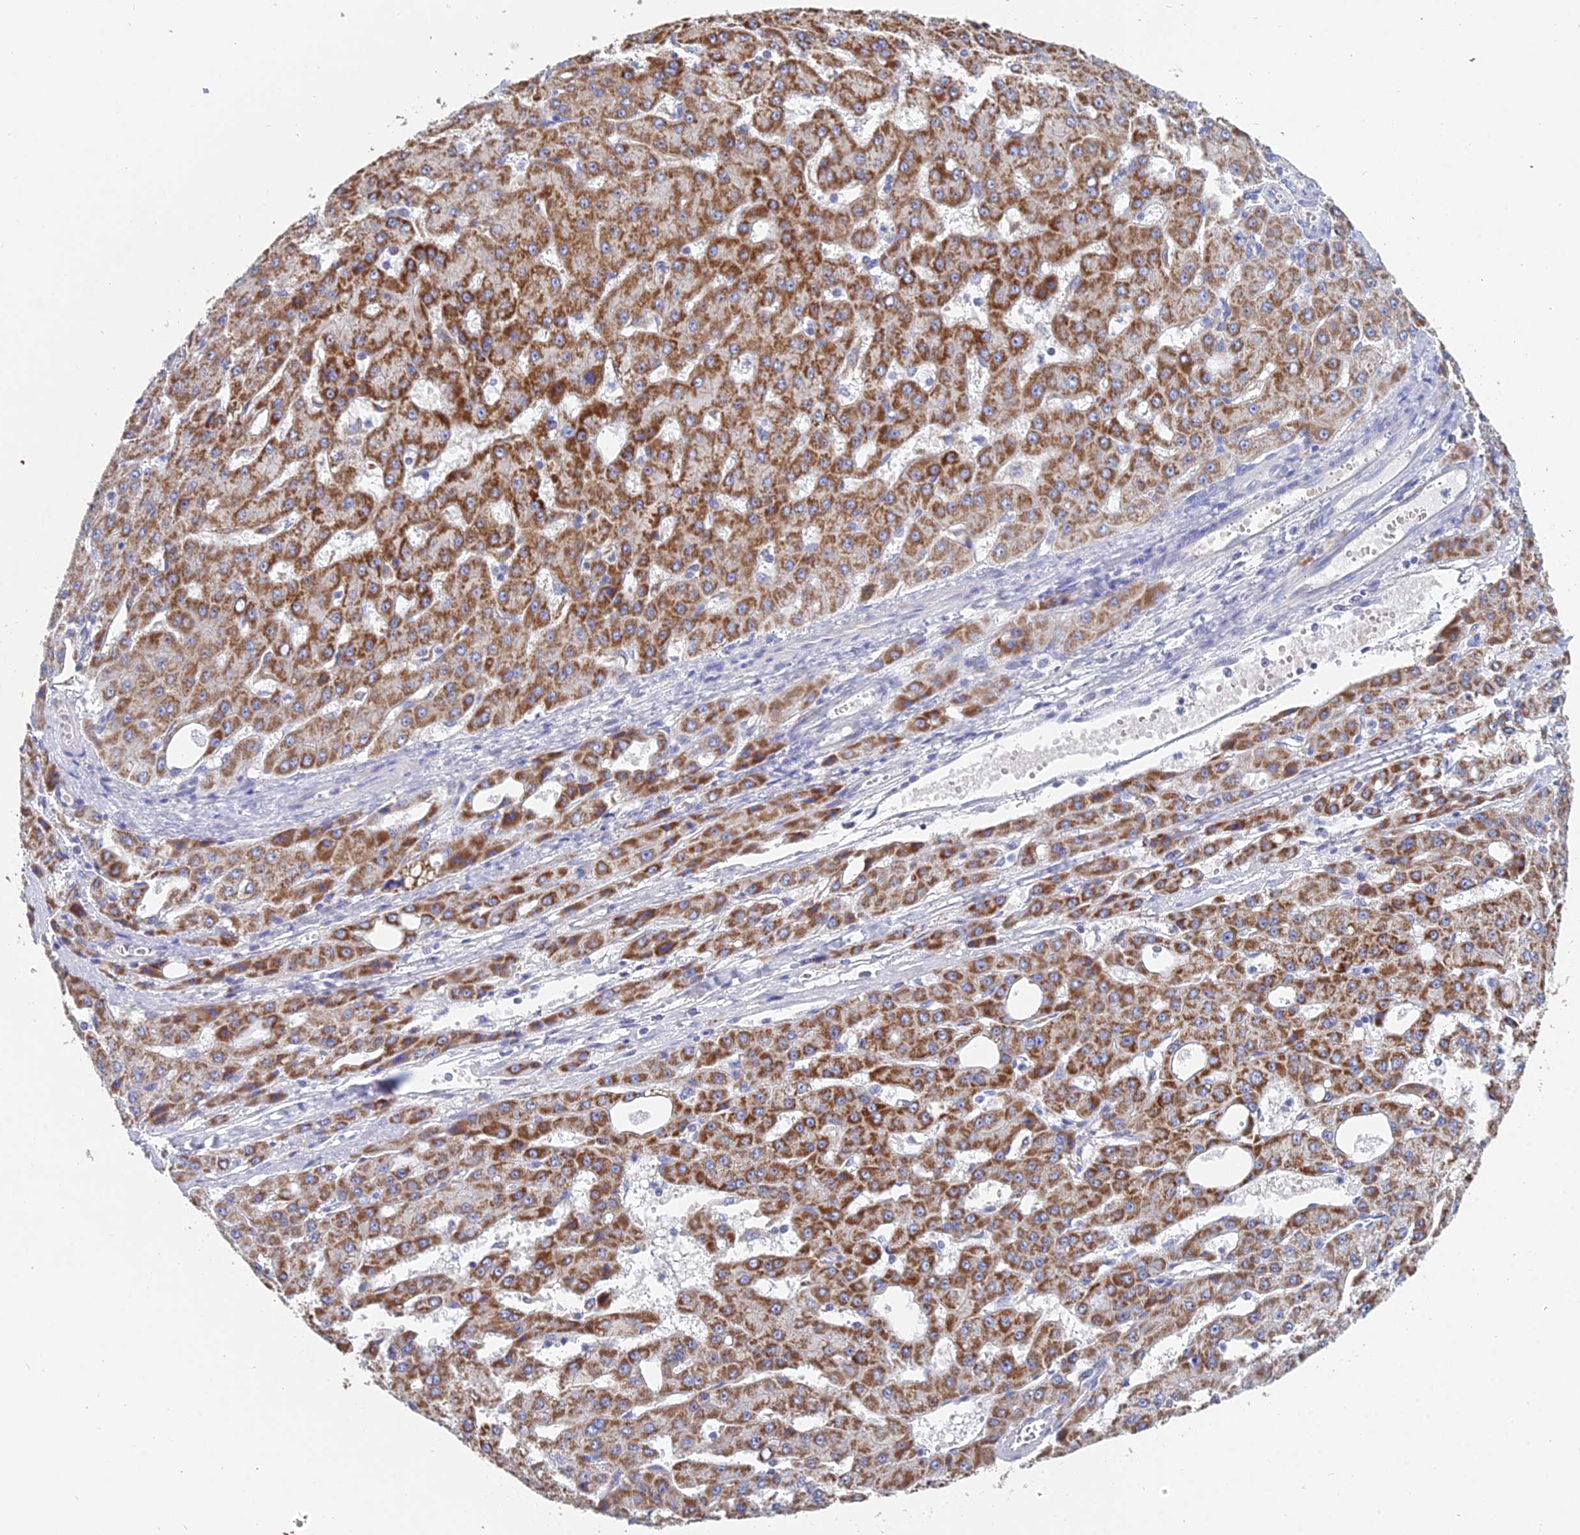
{"staining": {"intensity": "strong", "quantity": ">75%", "location": "cytoplasmic/membranous"}, "tissue": "liver cancer", "cell_type": "Tumor cells", "image_type": "cancer", "snomed": [{"axis": "morphology", "description": "Carcinoma, Hepatocellular, NOS"}, {"axis": "topography", "description": "Liver"}], "caption": "About >75% of tumor cells in human liver hepatocellular carcinoma demonstrate strong cytoplasmic/membranous protein staining as visualized by brown immunohistochemical staining.", "gene": "CRACR2B", "patient": {"sex": "male", "age": 47}}